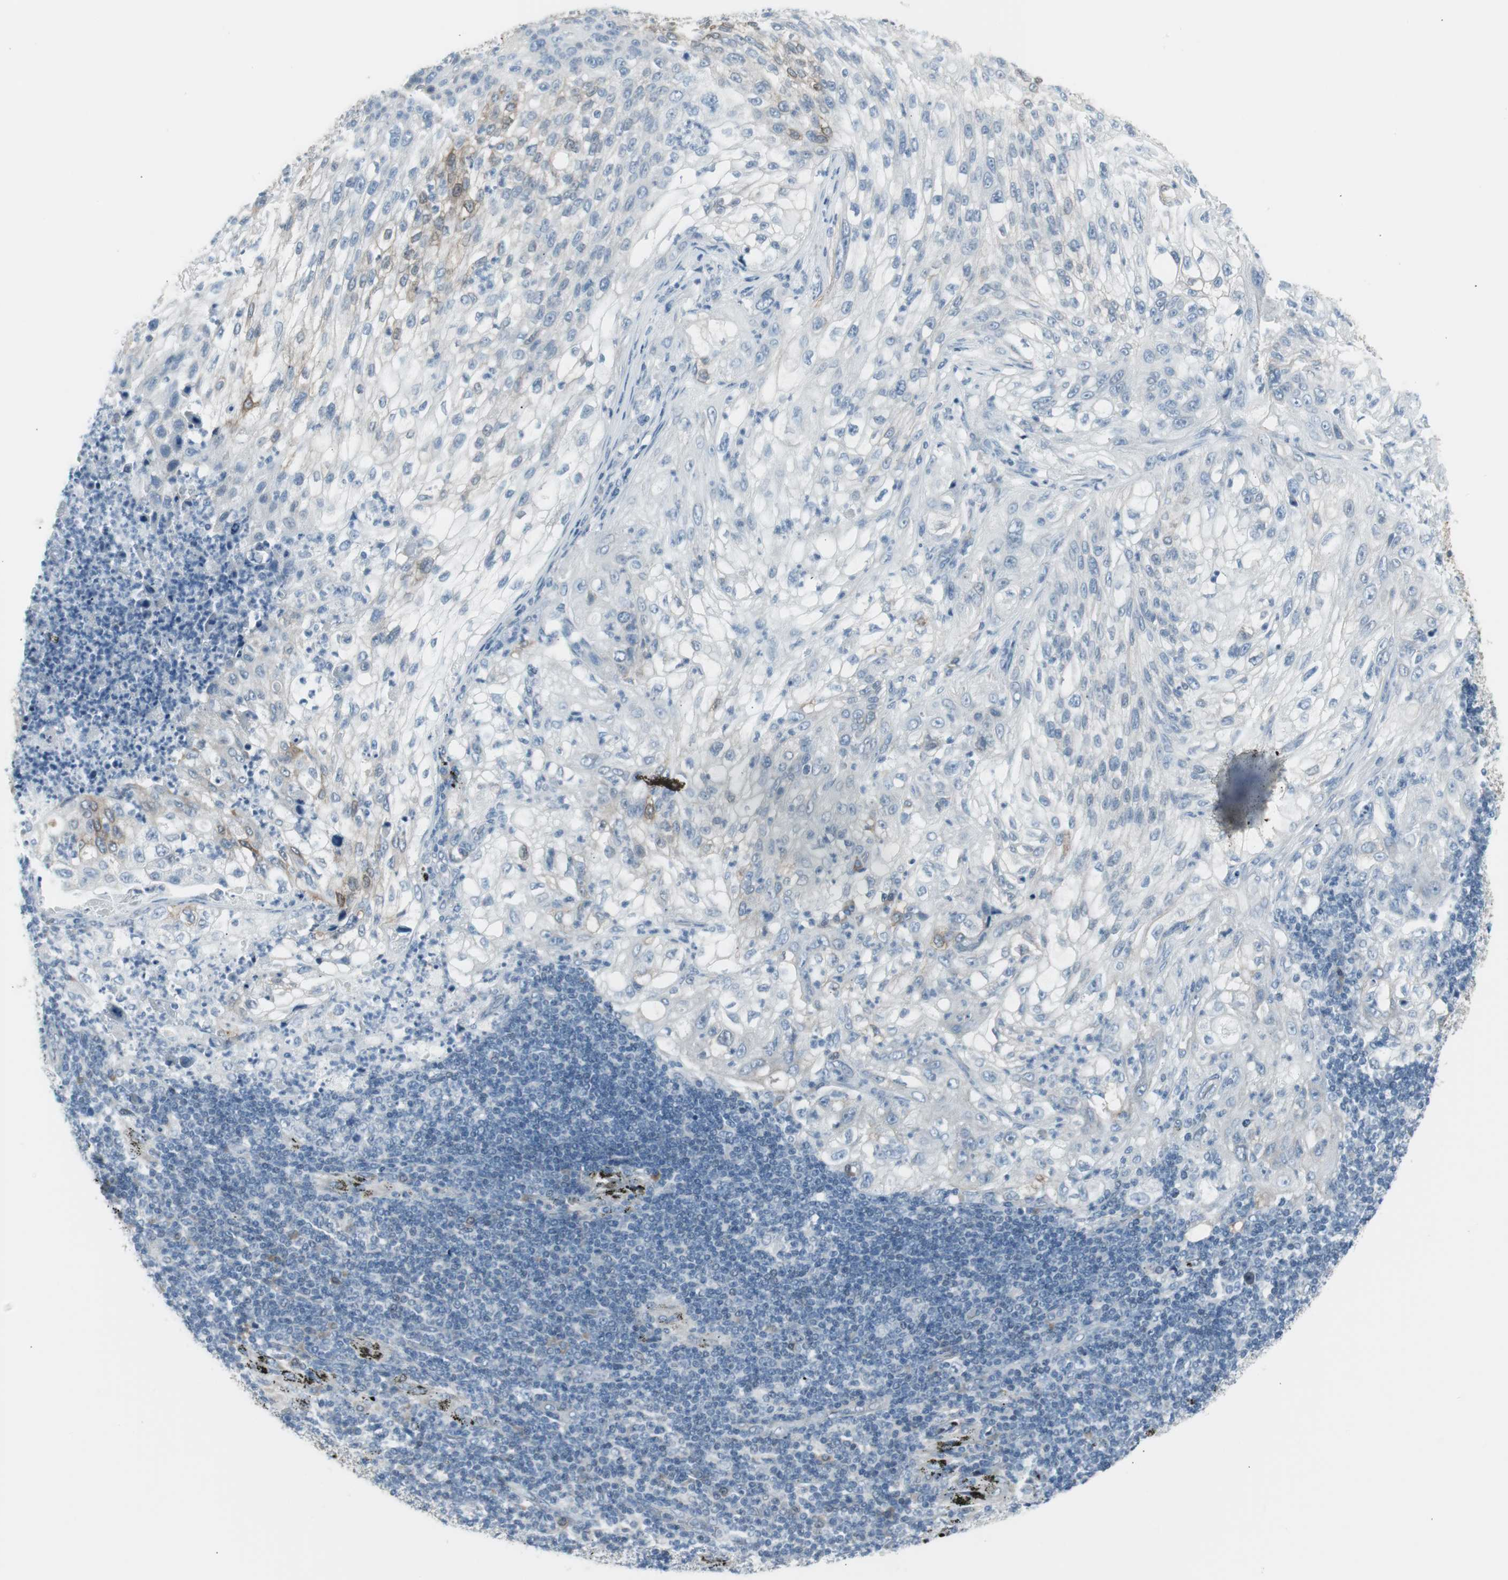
{"staining": {"intensity": "moderate", "quantity": "<25%", "location": "cytoplasmic/membranous"}, "tissue": "lung cancer", "cell_type": "Tumor cells", "image_type": "cancer", "snomed": [{"axis": "morphology", "description": "Inflammation, NOS"}, {"axis": "morphology", "description": "Squamous cell carcinoma, NOS"}, {"axis": "topography", "description": "Lymph node"}, {"axis": "topography", "description": "Soft tissue"}, {"axis": "topography", "description": "Lung"}], "caption": "IHC staining of lung squamous cell carcinoma, which reveals low levels of moderate cytoplasmic/membranous staining in about <25% of tumor cells indicating moderate cytoplasmic/membranous protein expression. The staining was performed using DAB (3,3'-diaminobenzidine) (brown) for protein detection and nuclei were counterstained in hematoxylin (blue).", "gene": "AGR2", "patient": {"sex": "male", "age": 66}}